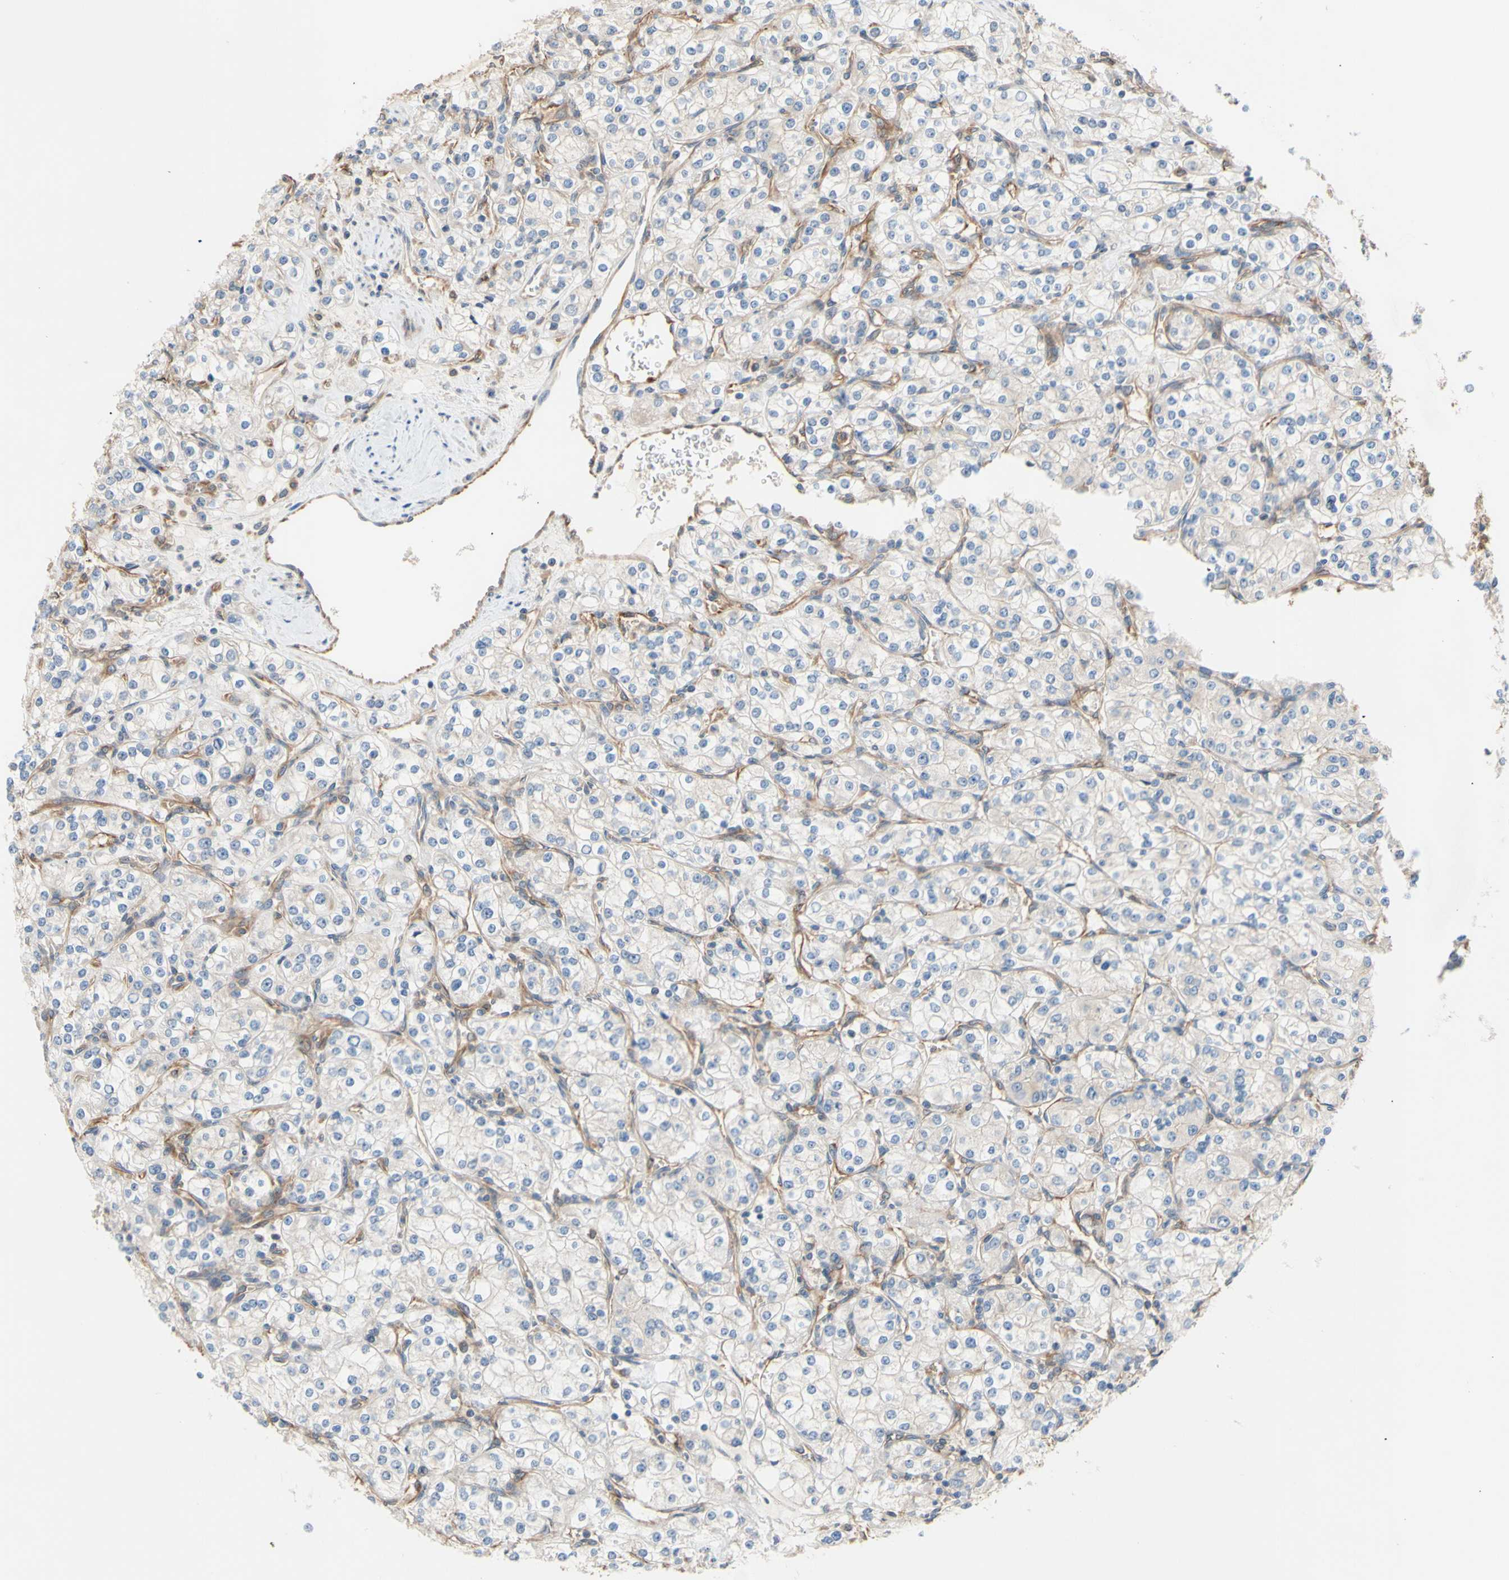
{"staining": {"intensity": "negative", "quantity": "none", "location": "none"}, "tissue": "renal cancer", "cell_type": "Tumor cells", "image_type": "cancer", "snomed": [{"axis": "morphology", "description": "Adenocarcinoma, NOS"}, {"axis": "topography", "description": "Kidney"}], "caption": "A high-resolution micrograph shows immunohistochemistry staining of renal cancer, which displays no significant staining in tumor cells.", "gene": "DYNLRB1", "patient": {"sex": "male", "age": 77}}